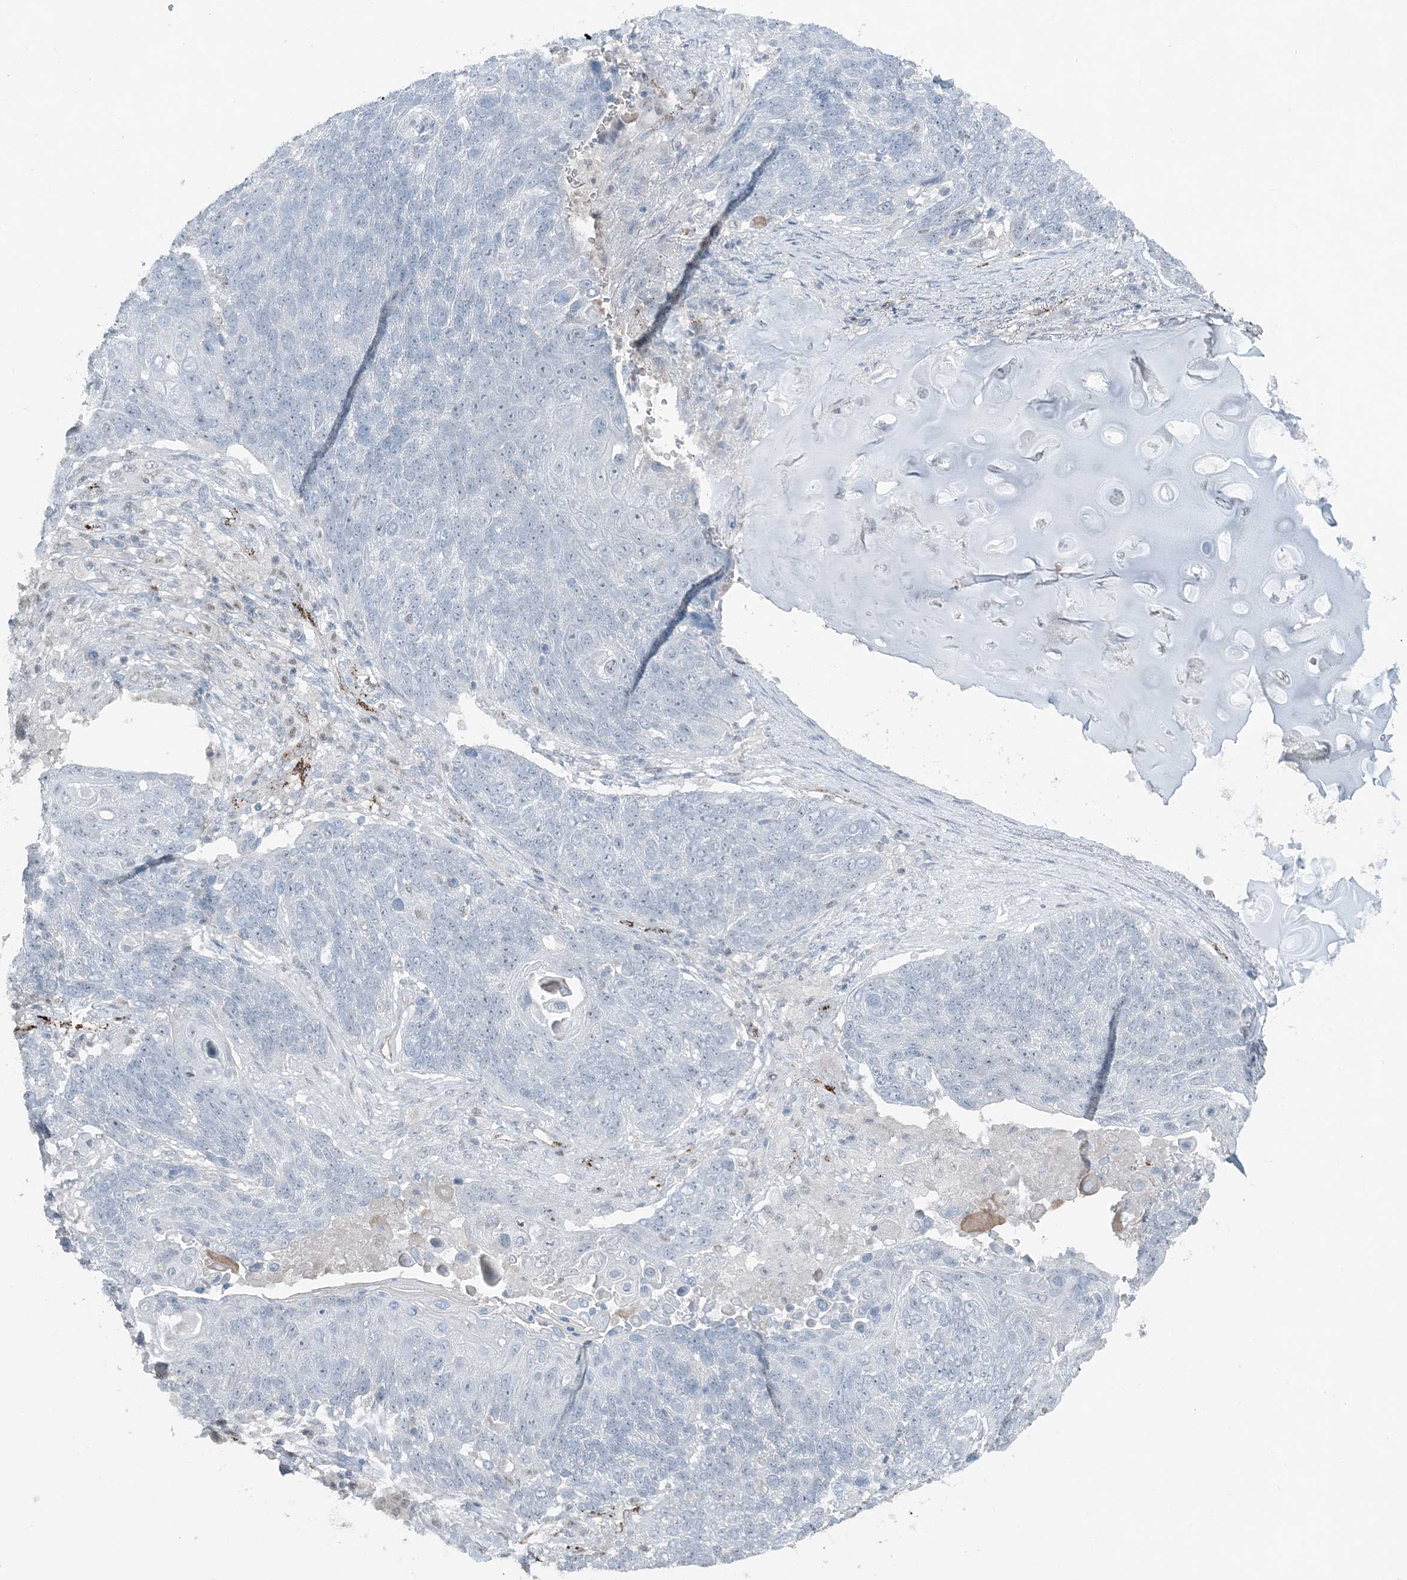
{"staining": {"intensity": "negative", "quantity": "none", "location": "none"}, "tissue": "lung cancer", "cell_type": "Tumor cells", "image_type": "cancer", "snomed": [{"axis": "morphology", "description": "Squamous cell carcinoma, NOS"}, {"axis": "topography", "description": "Lung"}], "caption": "Immunohistochemistry image of neoplastic tissue: lung squamous cell carcinoma stained with DAB (3,3'-diaminobenzidine) demonstrates no significant protein expression in tumor cells.", "gene": "ELOVL7", "patient": {"sex": "male", "age": 66}}